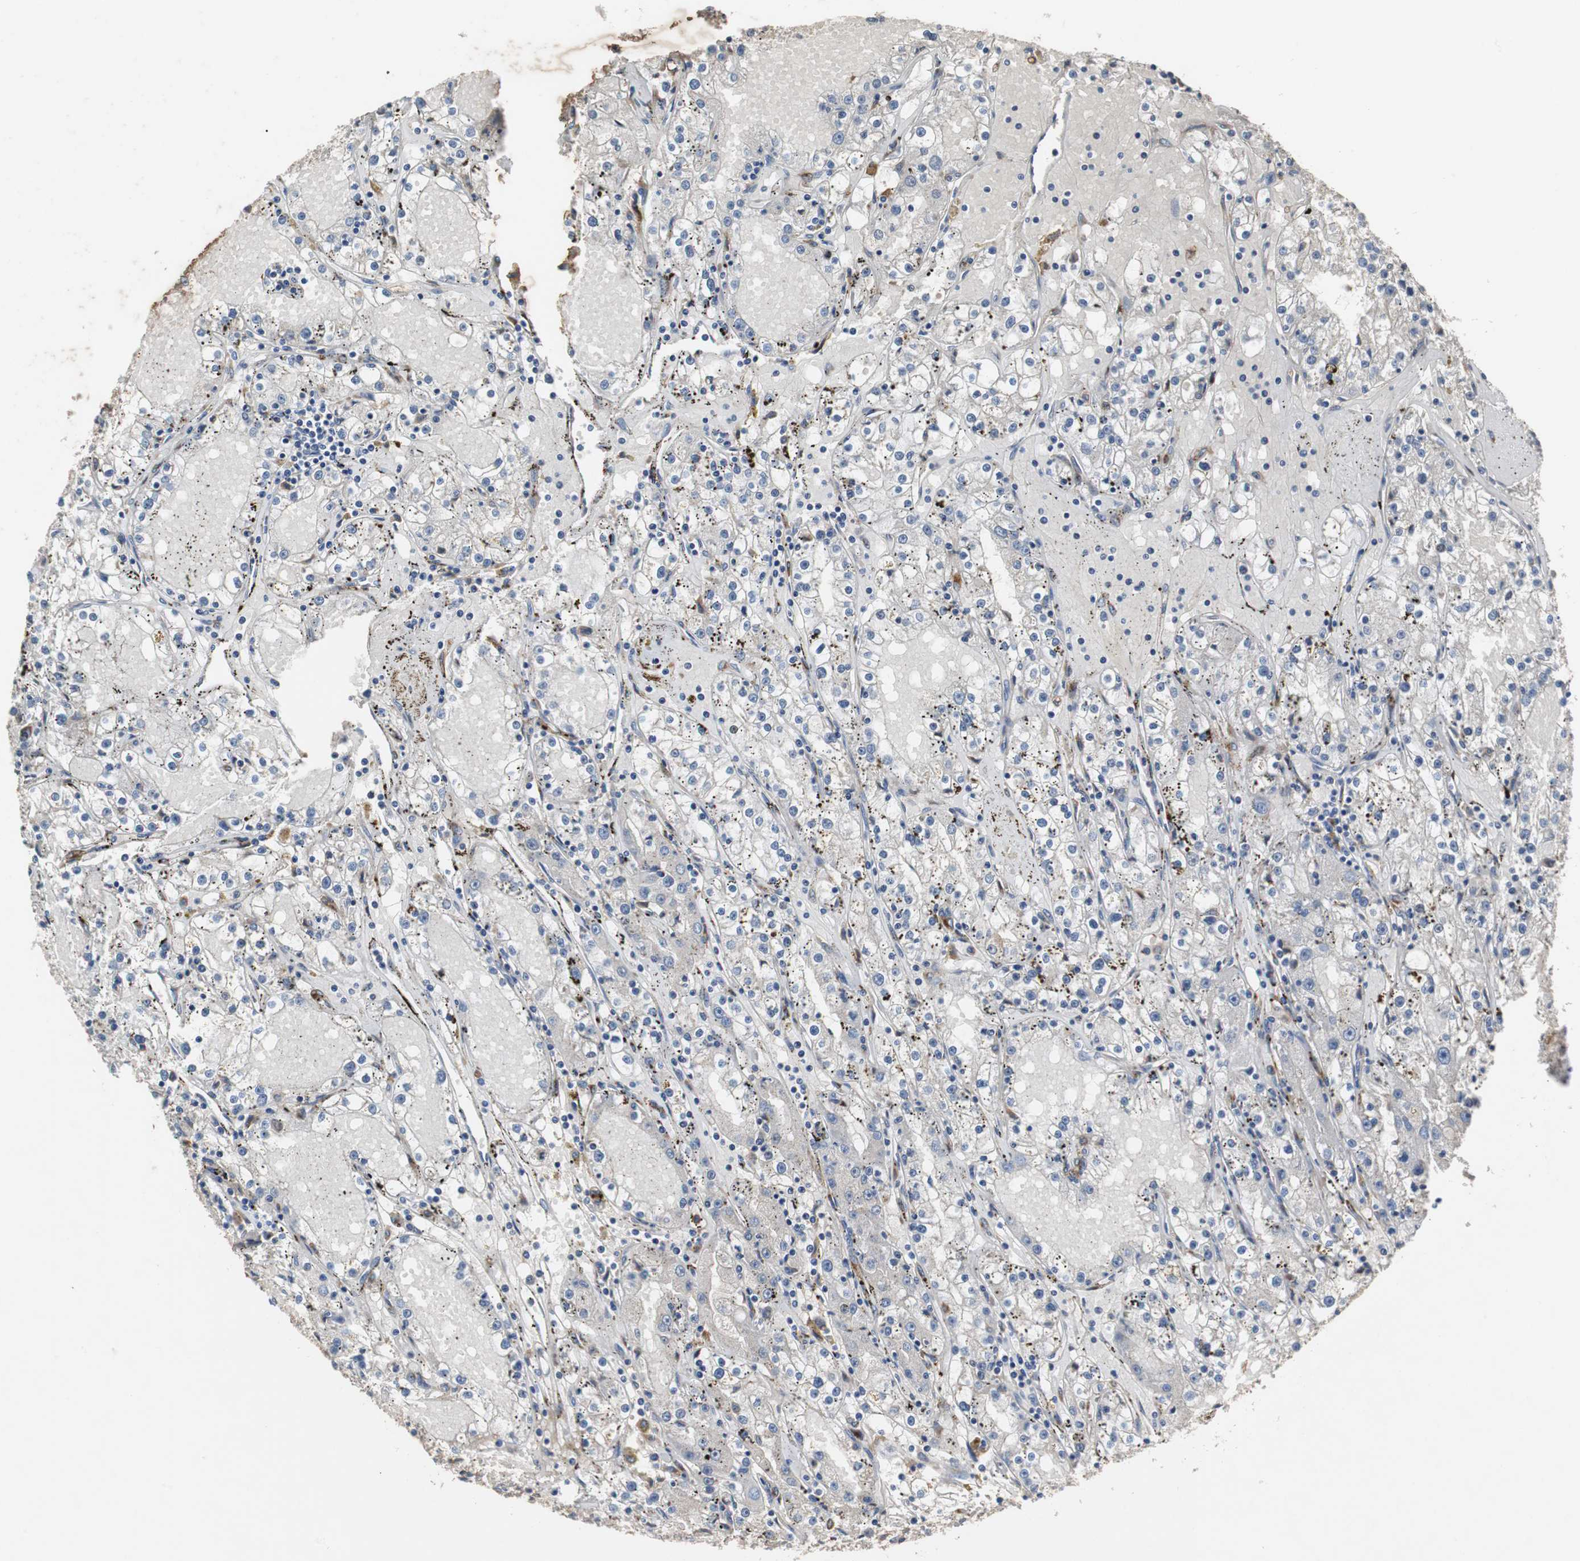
{"staining": {"intensity": "negative", "quantity": "none", "location": "none"}, "tissue": "renal cancer", "cell_type": "Tumor cells", "image_type": "cancer", "snomed": [{"axis": "morphology", "description": "Adenocarcinoma, NOS"}, {"axis": "topography", "description": "Kidney"}], "caption": "Adenocarcinoma (renal) was stained to show a protein in brown. There is no significant expression in tumor cells. (DAB (3,3'-diaminobenzidine) immunohistochemistry (IHC), high magnification).", "gene": "SORT1", "patient": {"sex": "male", "age": 56}}